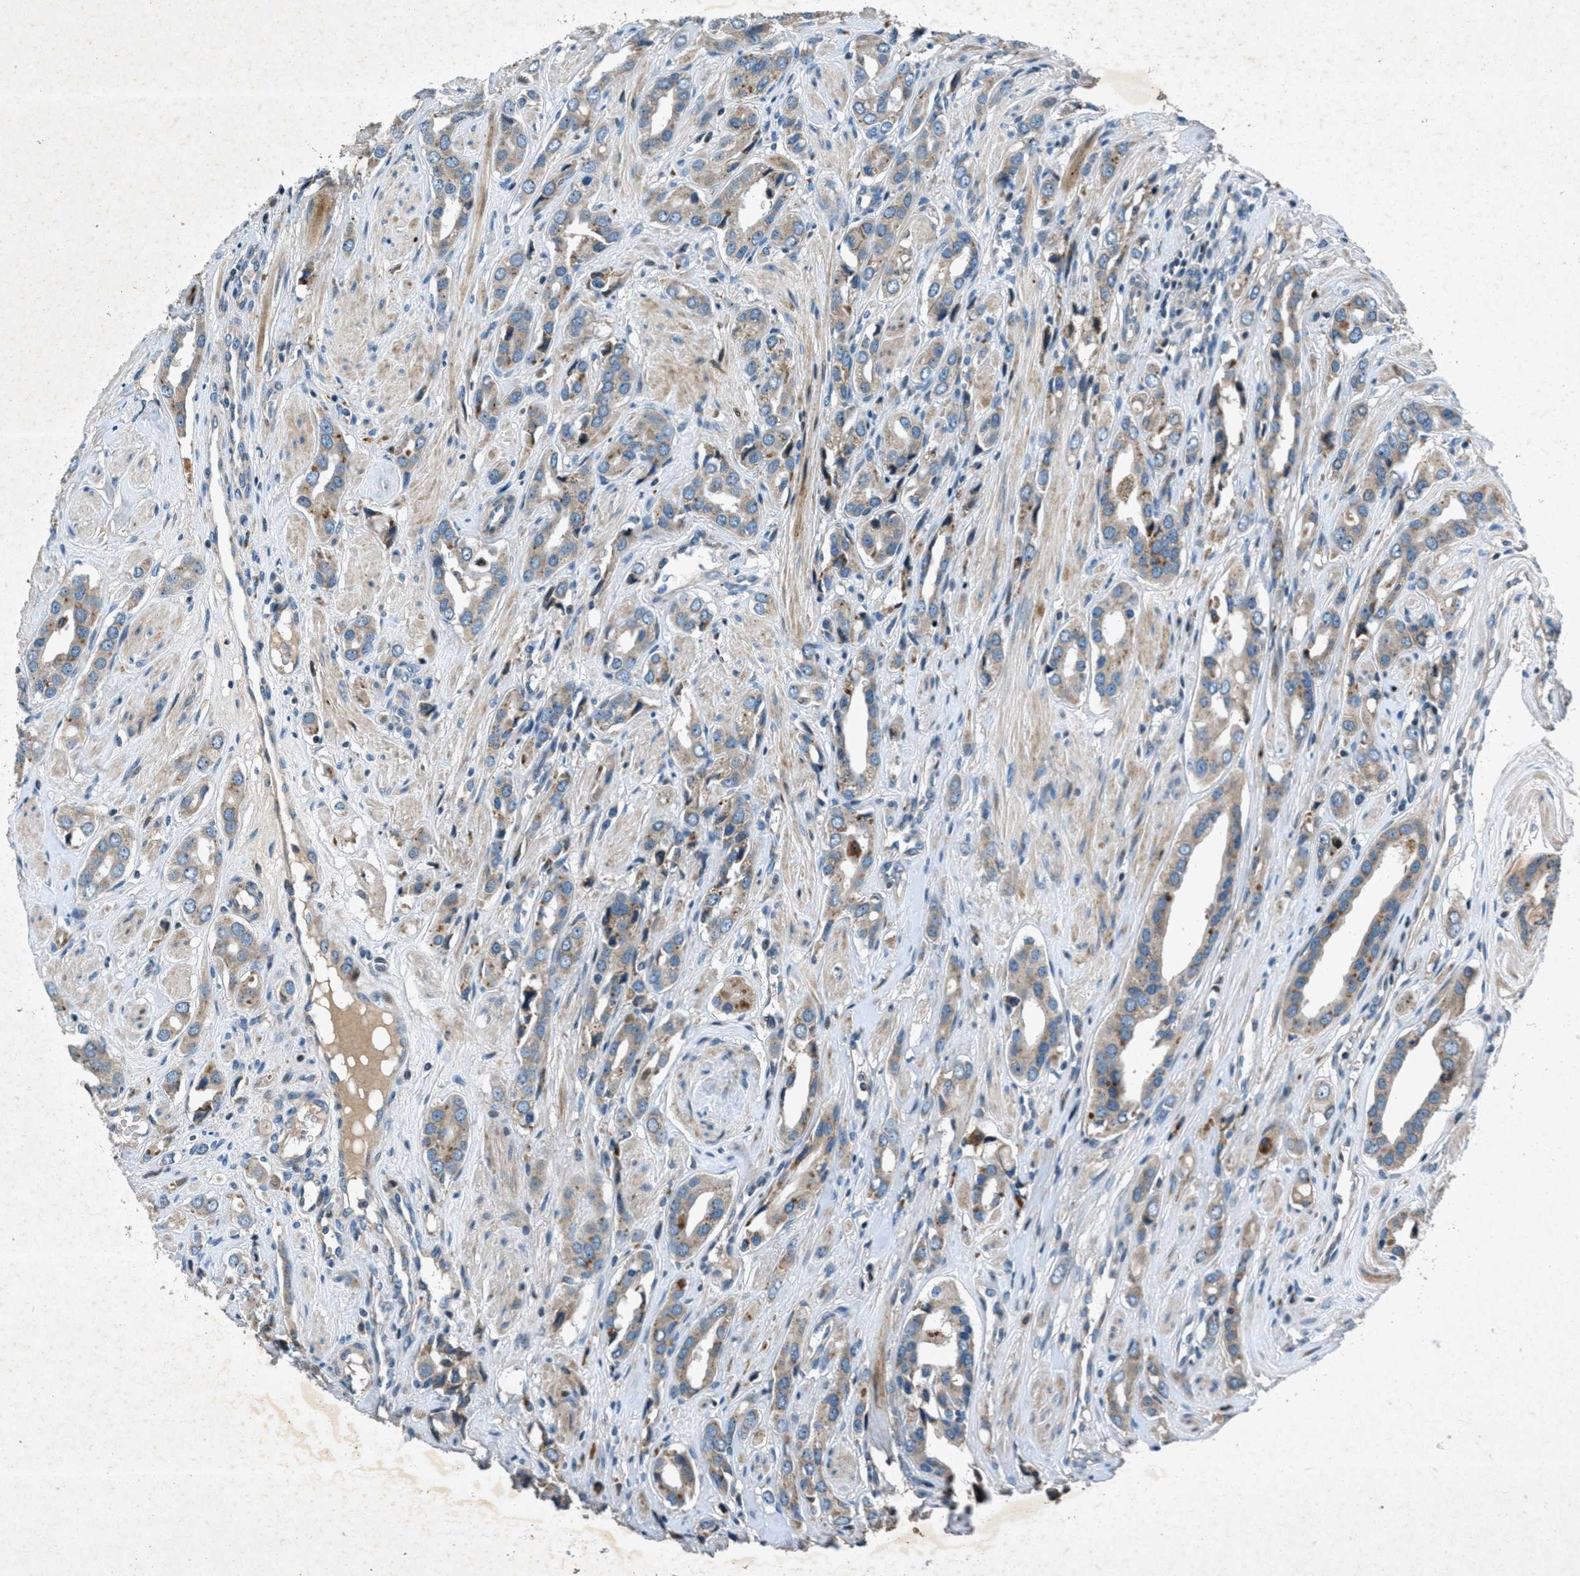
{"staining": {"intensity": "moderate", "quantity": "<25%", "location": "cytoplasmic/membranous"}, "tissue": "prostate cancer", "cell_type": "Tumor cells", "image_type": "cancer", "snomed": [{"axis": "morphology", "description": "Adenocarcinoma, High grade"}, {"axis": "topography", "description": "Prostate"}], "caption": "A brown stain shows moderate cytoplasmic/membranous expression of a protein in human prostate adenocarcinoma (high-grade) tumor cells.", "gene": "CLEC2D", "patient": {"sex": "male", "age": 52}}